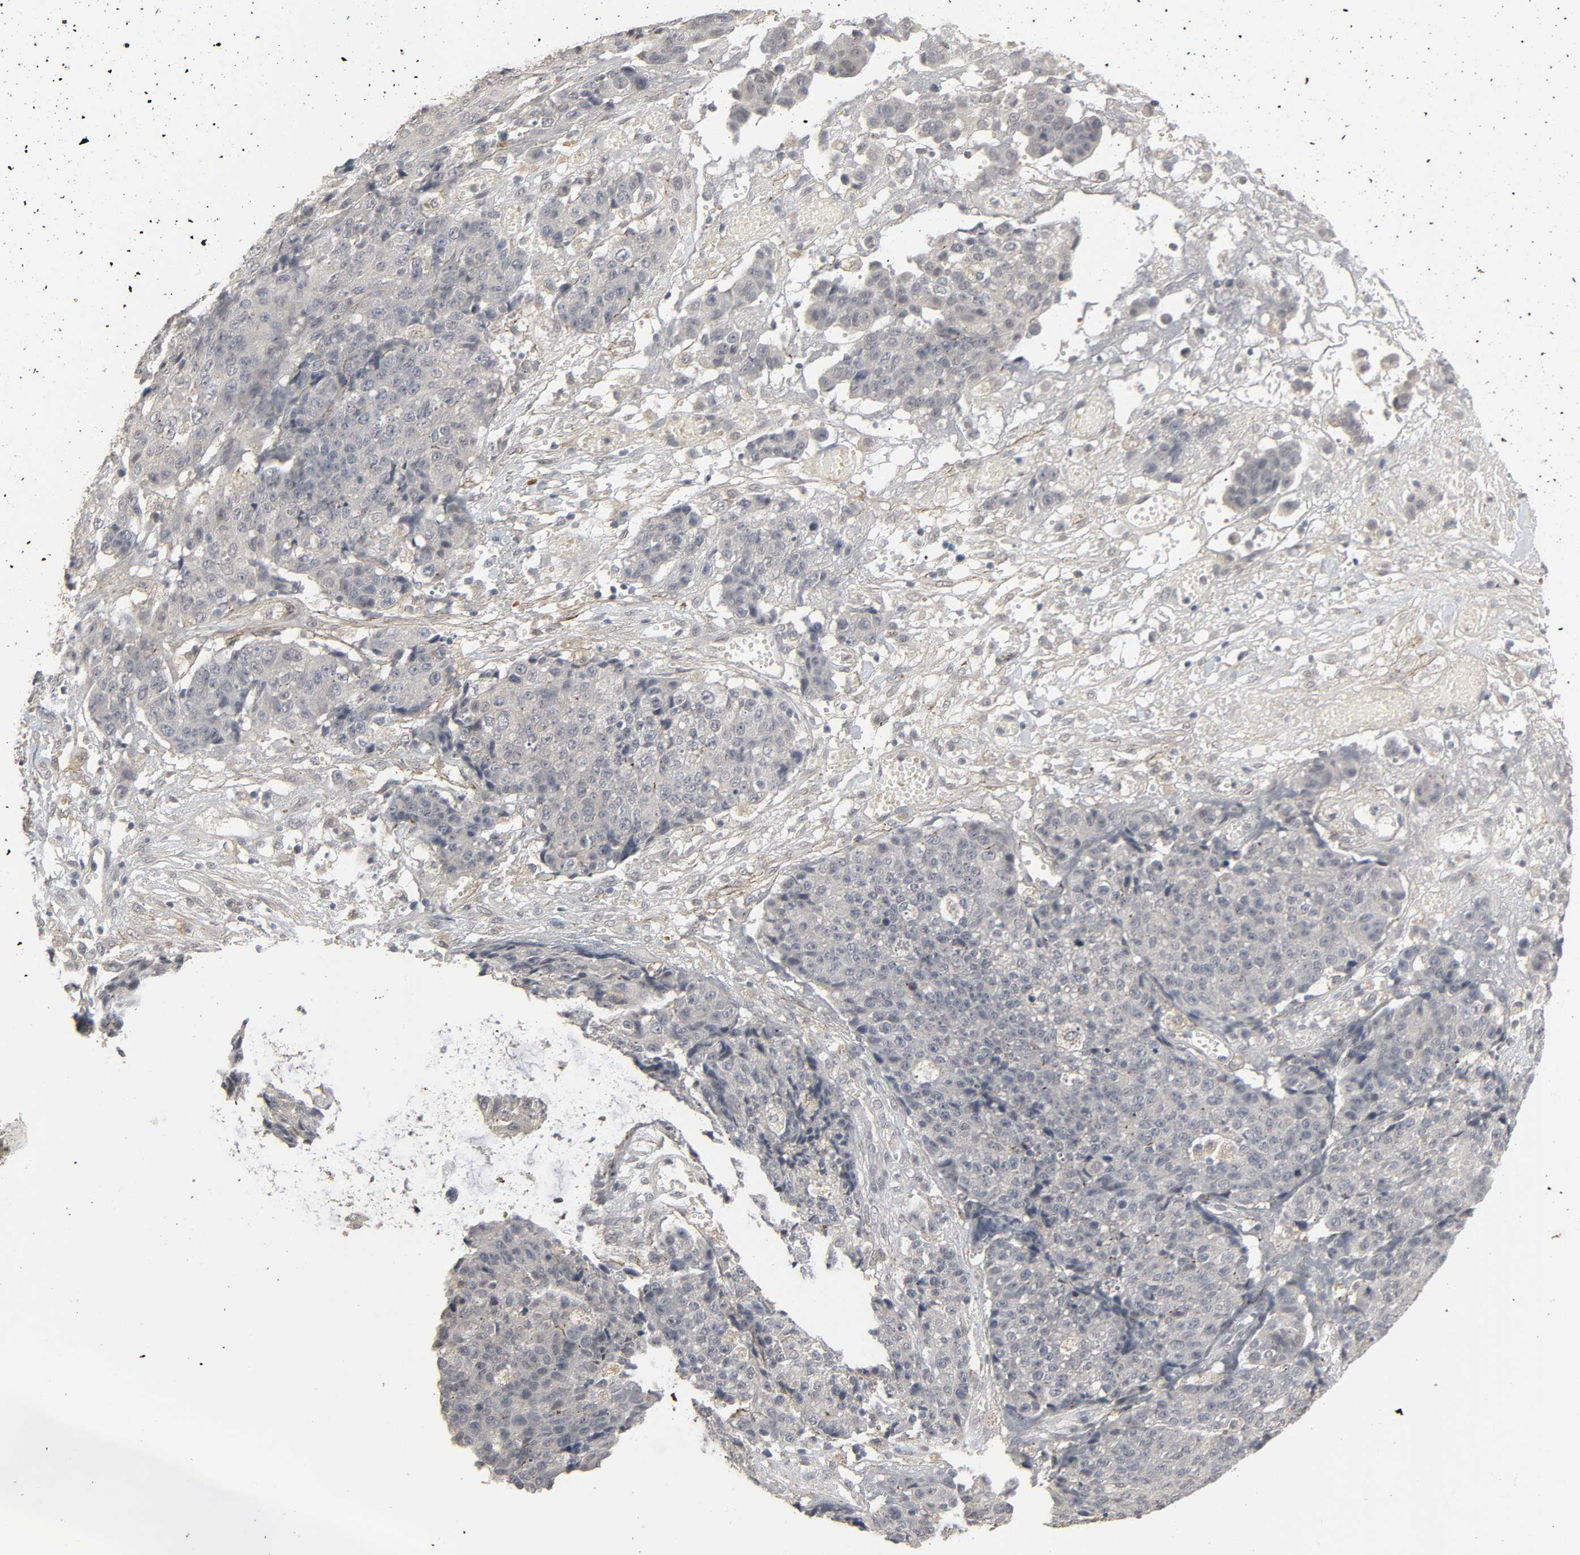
{"staining": {"intensity": "negative", "quantity": "none", "location": "none"}, "tissue": "ovarian cancer", "cell_type": "Tumor cells", "image_type": "cancer", "snomed": [{"axis": "morphology", "description": "Carcinoma, endometroid"}, {"axis": "topography", "description": "Ovary"}], "caption": "There is no significant expression in tumor cells of endometroid carcinoma (ovarian).", "gene": "ZNF222", "patient": {"sex": "female", "age": 42}}